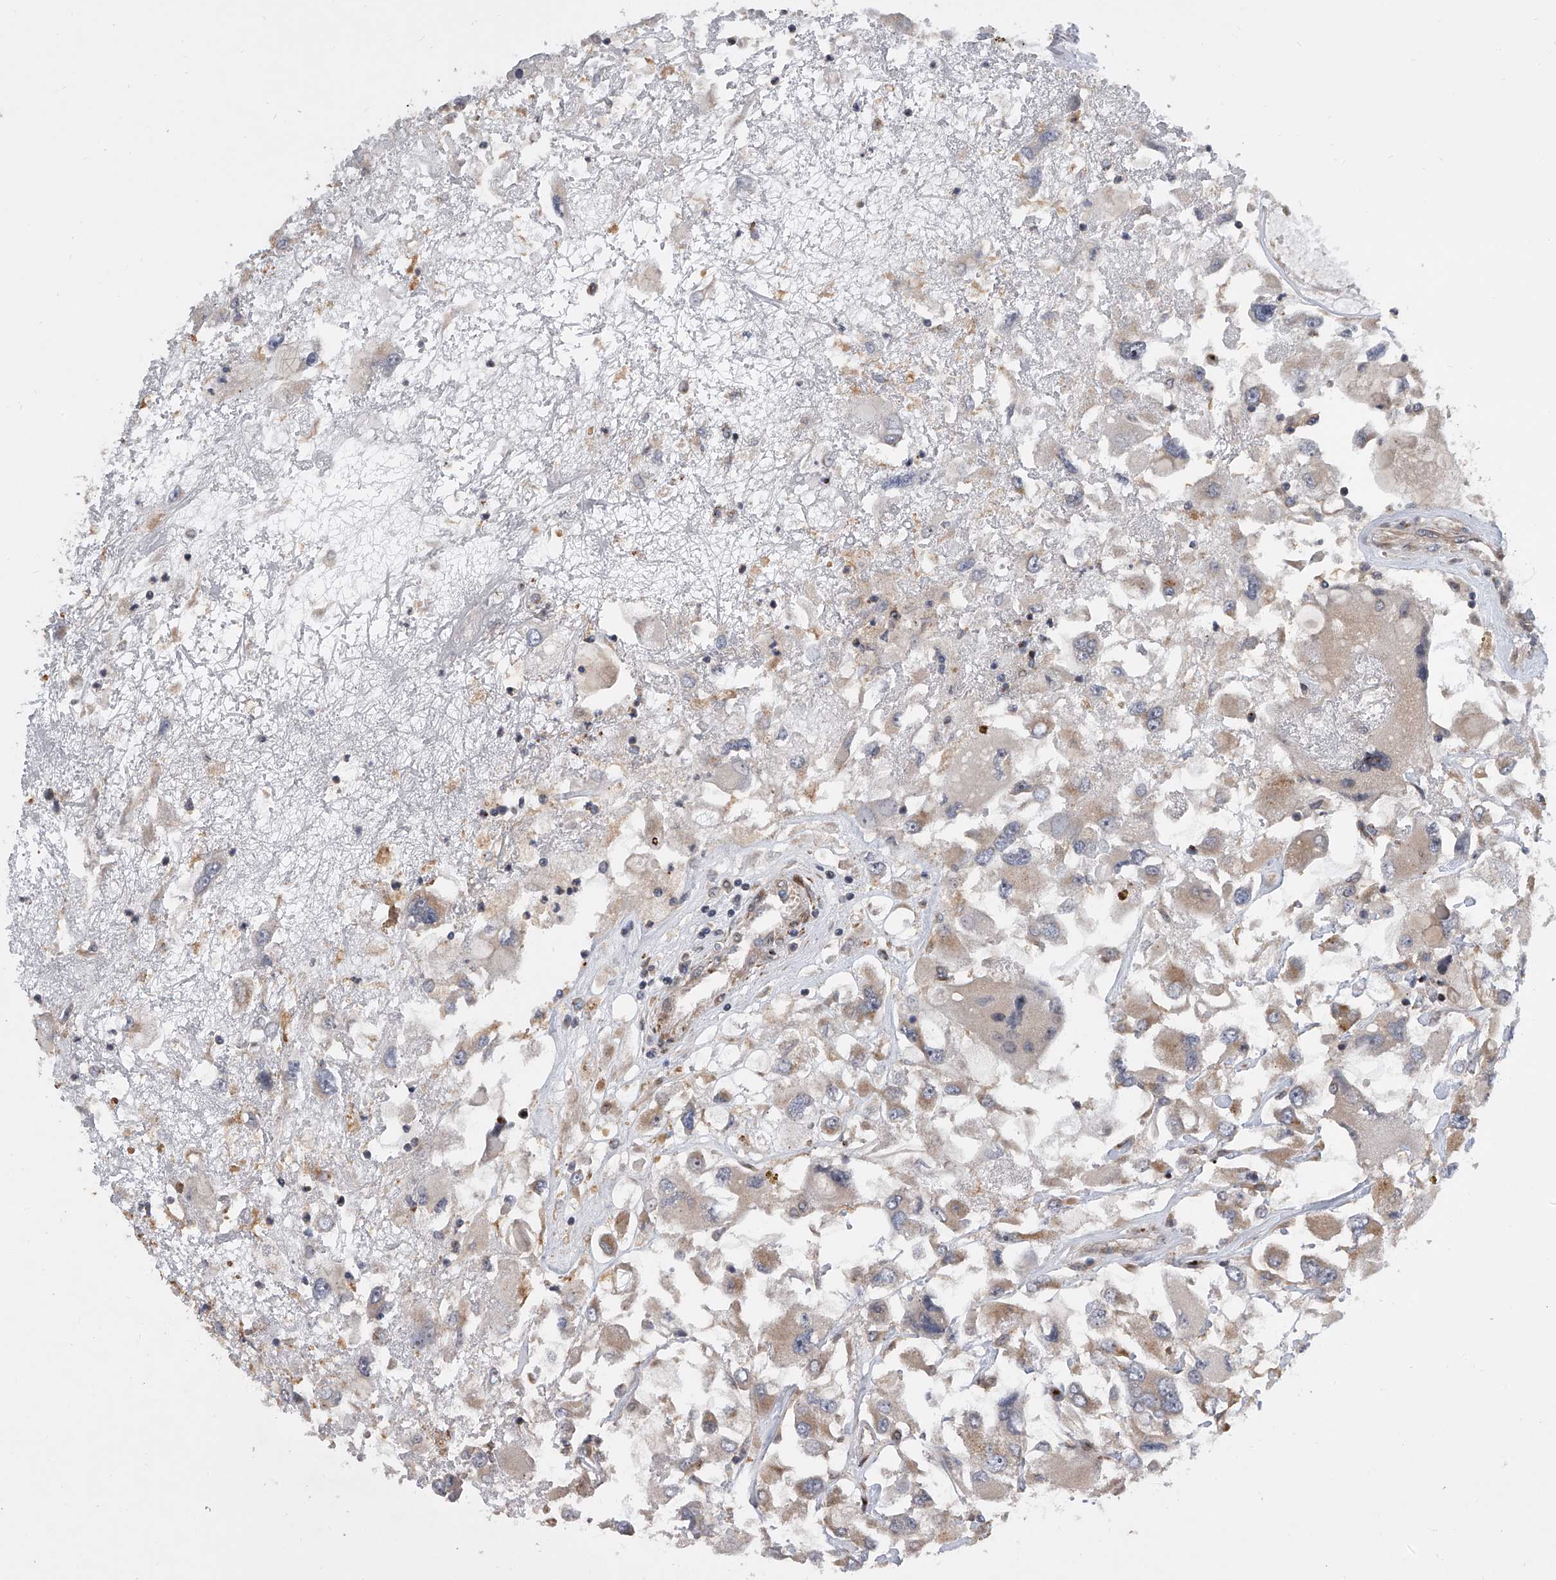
{"staining": {"intensity": "weak", "quantity": ">75%", "location": "cytoplasmic/membranous"}, "tissue": "renal cancer", "cell_type": "Tumor cells", "image_type": "cancer", "snomed": [{"axis": "morphology", "description": "Adenocarcinoma, NOS"}, {"axis": "topography", "description": "Kidney"}], "caption": "This is a photomicrograph of IHC staining of renal adenocarcinoma, which shows weak expression in the cytoplasmic/membranous of tumor cells.", "gene": "DLGAP2", "patient": {"sex": "female", "age": 52}}